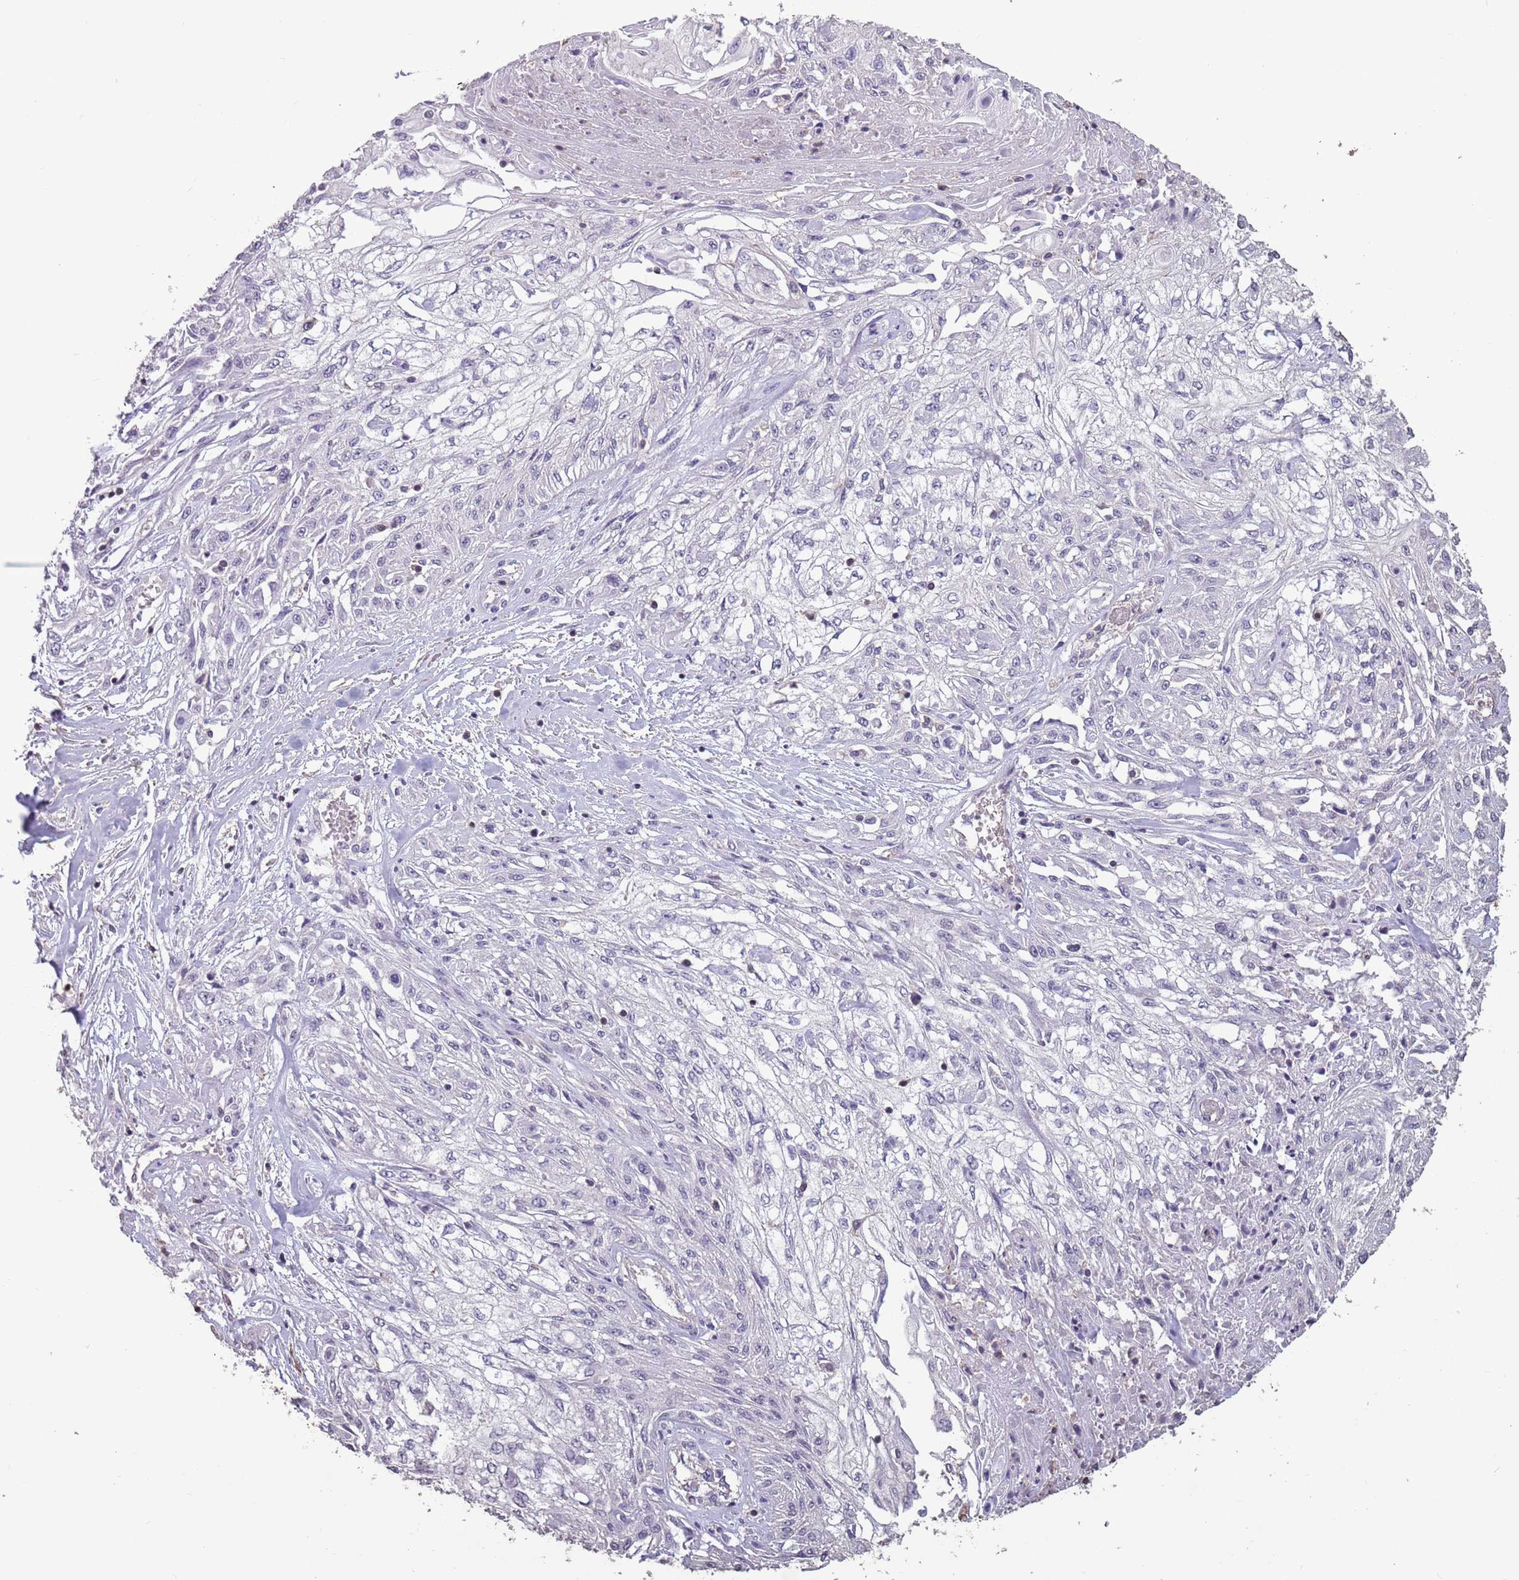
{"staining": {"intensity": "negative", "quantity": "none", "location": "none"}, "tissue": "skin cancer", "cell_type": "Tumor cells", "image_type": "cancer", "snomed": [{"axis": "morphology", "description": "Squamous cell carcinoma, NOS"}, {"axis": "morphology", "description": "Squamous cell carcinoma, metastatic, NOS"}, {"axis": "topography", "description": "Skin"}, {"axis": "topography", "description": "Lymph node"}], "caption": "A histopathology image of skin cancer stained for a protein demonstrates no brown staining in tumor cells.", "gene": "SUN5", "patient": {"sex": "male", "age": 75}}